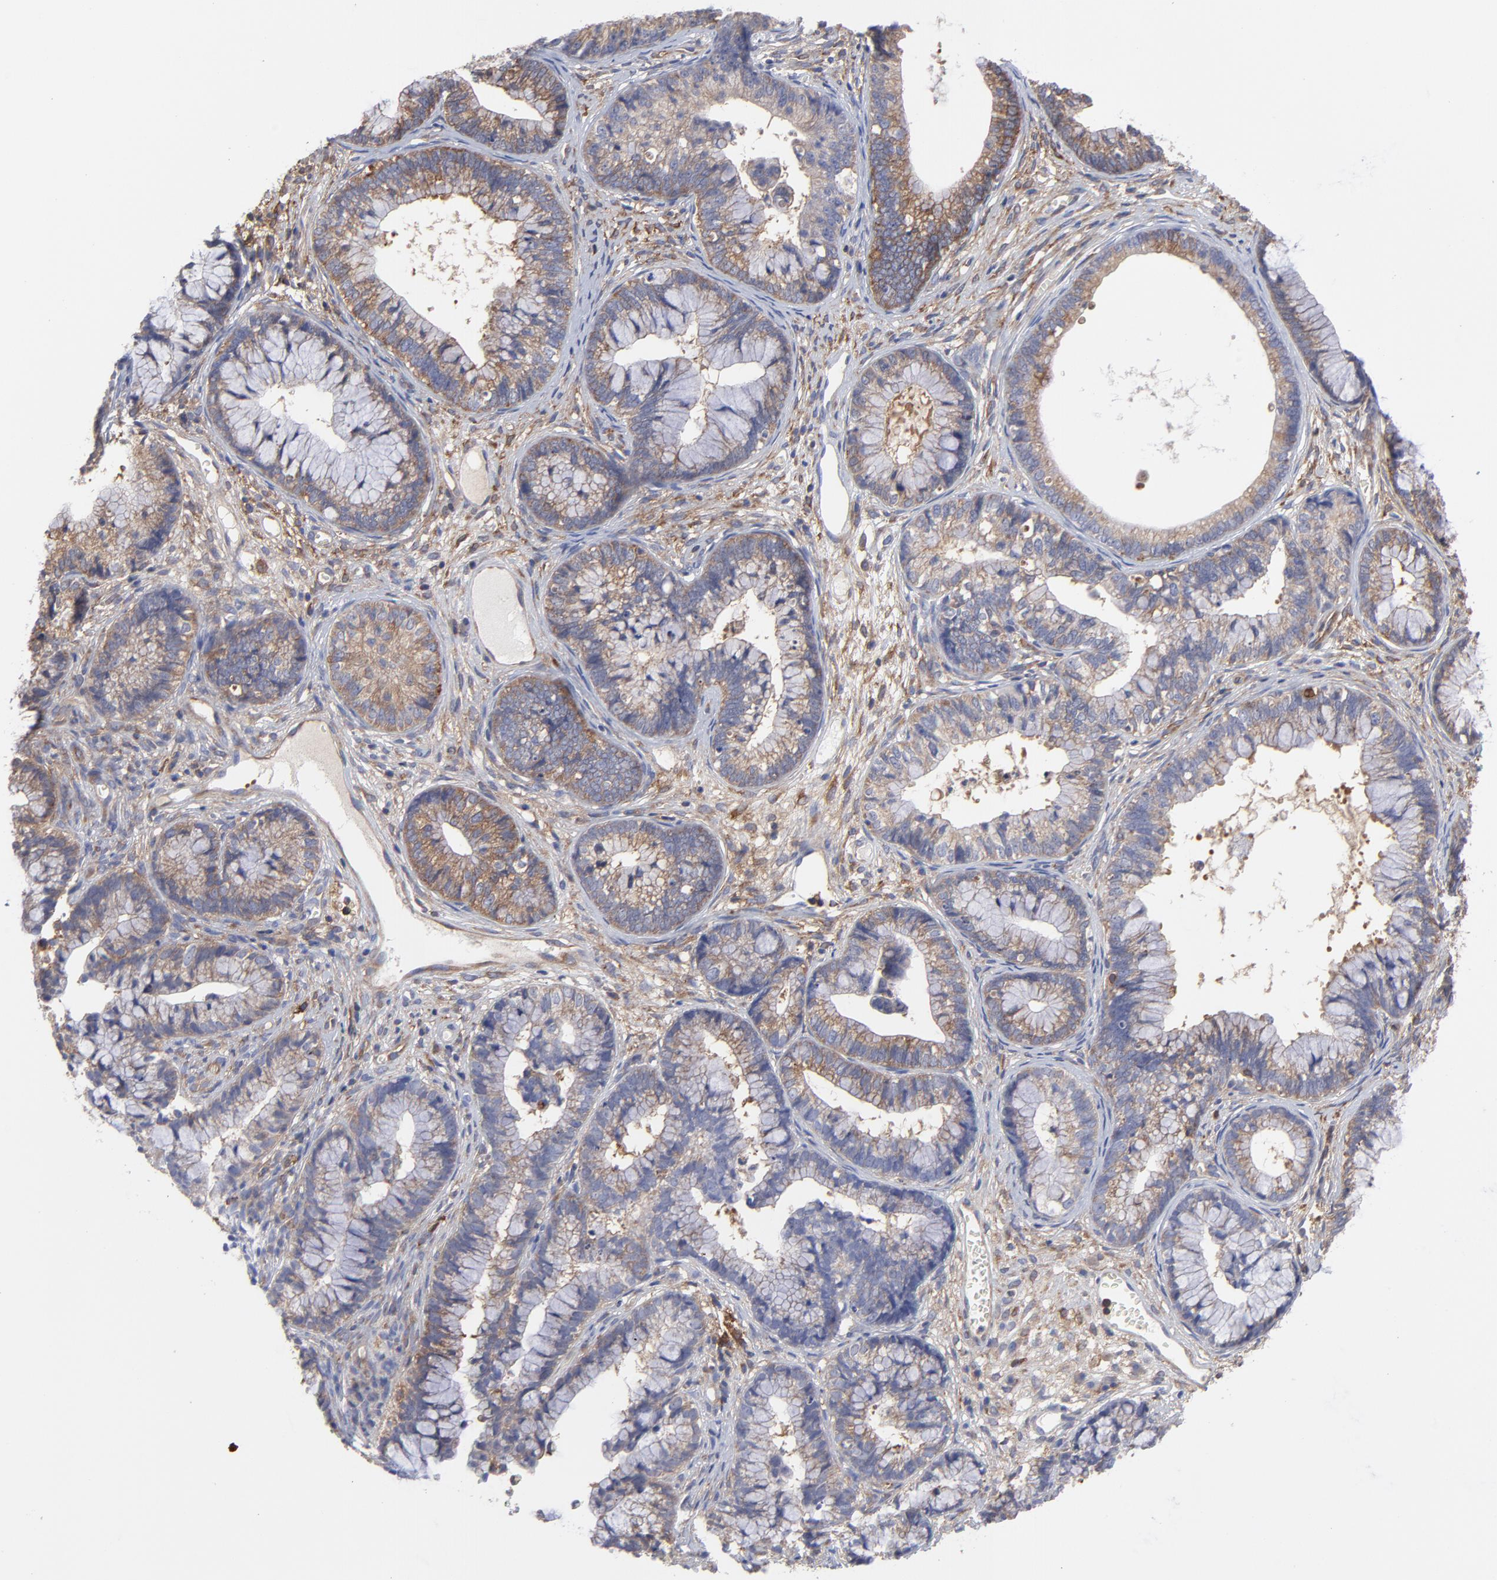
{"staining": {"intensity": "weak", "quantity": ">75%", "location": "cytoplasmic/membranous"}, "tissue": "cervical cancer", "cell_type": "Tumor cells", "image_type": "cancer", "snomed": [{"axis": "morphology", "description": "Adenocarcinoma, NOS"}, {"axis": "topography", "description": "Cervix"}], "caption": "A low amount of weak cytoplasmic/membranous expression is identified in about >75% of tumor cells in cervical adenocarcinoma tissue. (Stains: DAB (3,3'-diaminobenzidine) in brown, nuclei in blue, Microscopy: brightfield microscopy at high magnification).", "gene": "NFKBIA", "patient": {"sex": "female", "age": 44}}